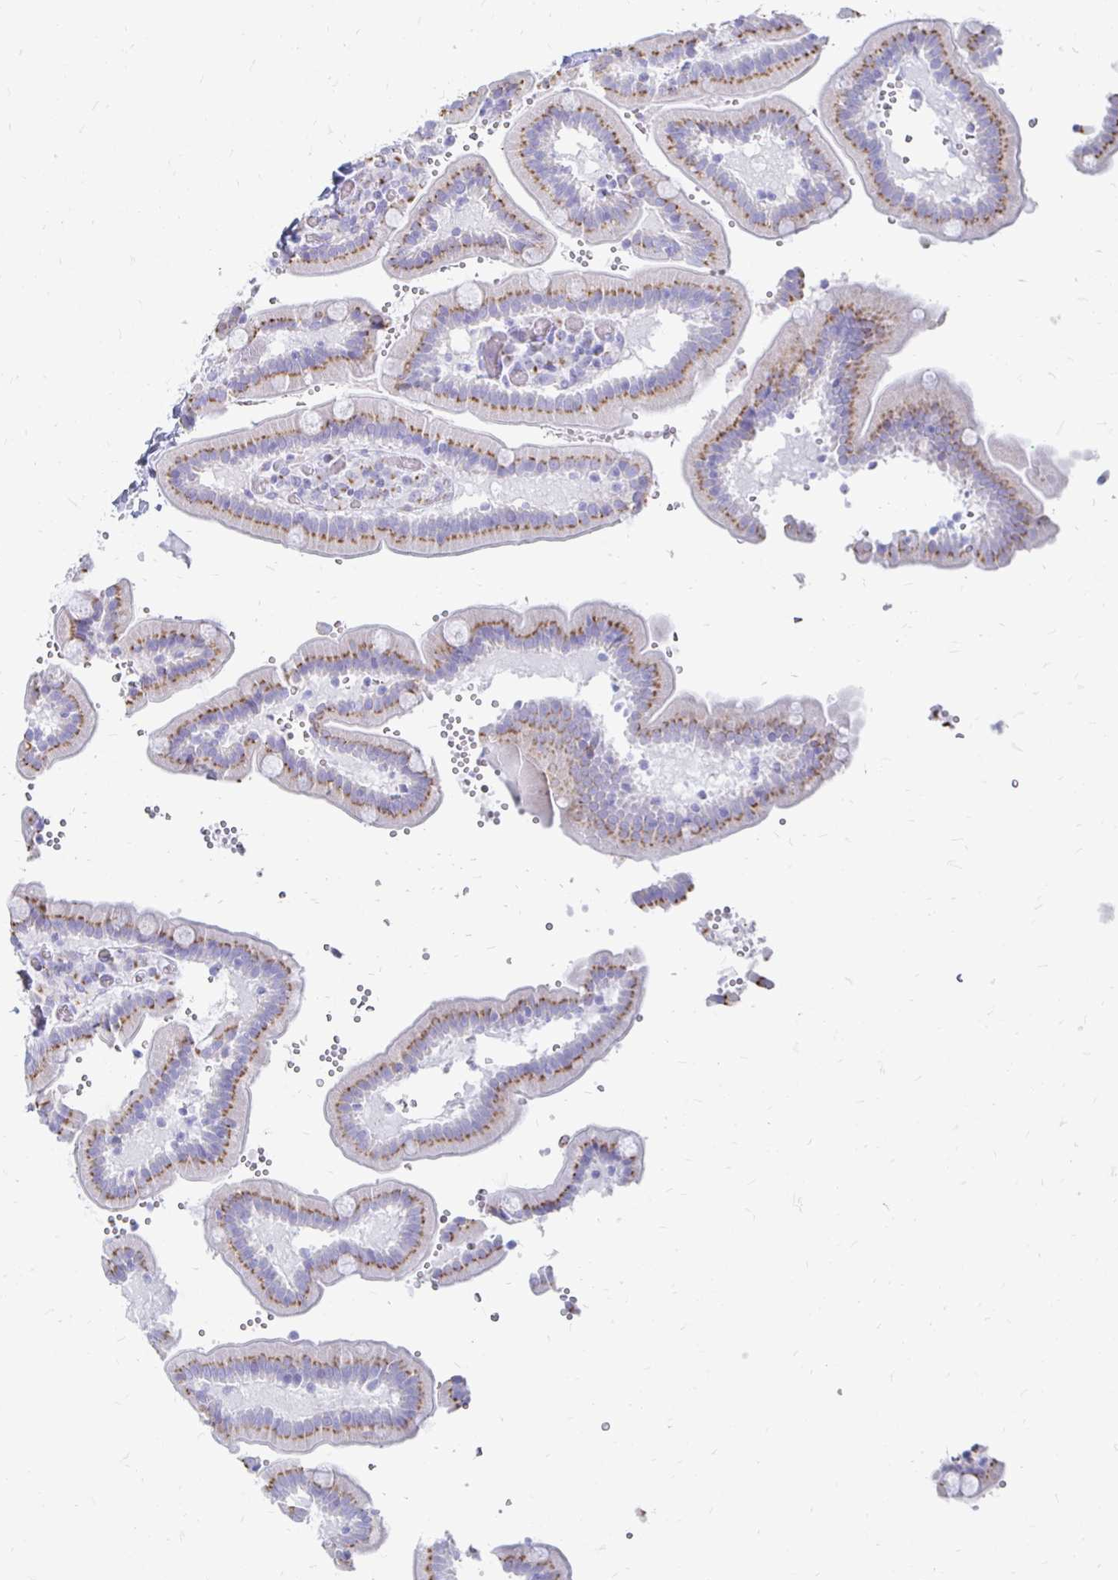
{"staining": {"intensity": "moderate", "quantity": "25%-75%", "location": "cytoplasmic/membranous"}, "tissue": "duodenum", "cell_type": "Glandular cells", "image_type": "normal", "snomed": [{"axis": "morphology", "description": "Normal tissue, NOS"}, {"axis": "topography", "description": "Duodenum"}], "caption": "Immunohistochemical staining of unremarkable duodenum reveals moderate cytoplasmic/membranous protein staining in about 25%-75% of glandular cells.", "gene": "PAGE4", "patient": {"sex": "female", "age": 62}}